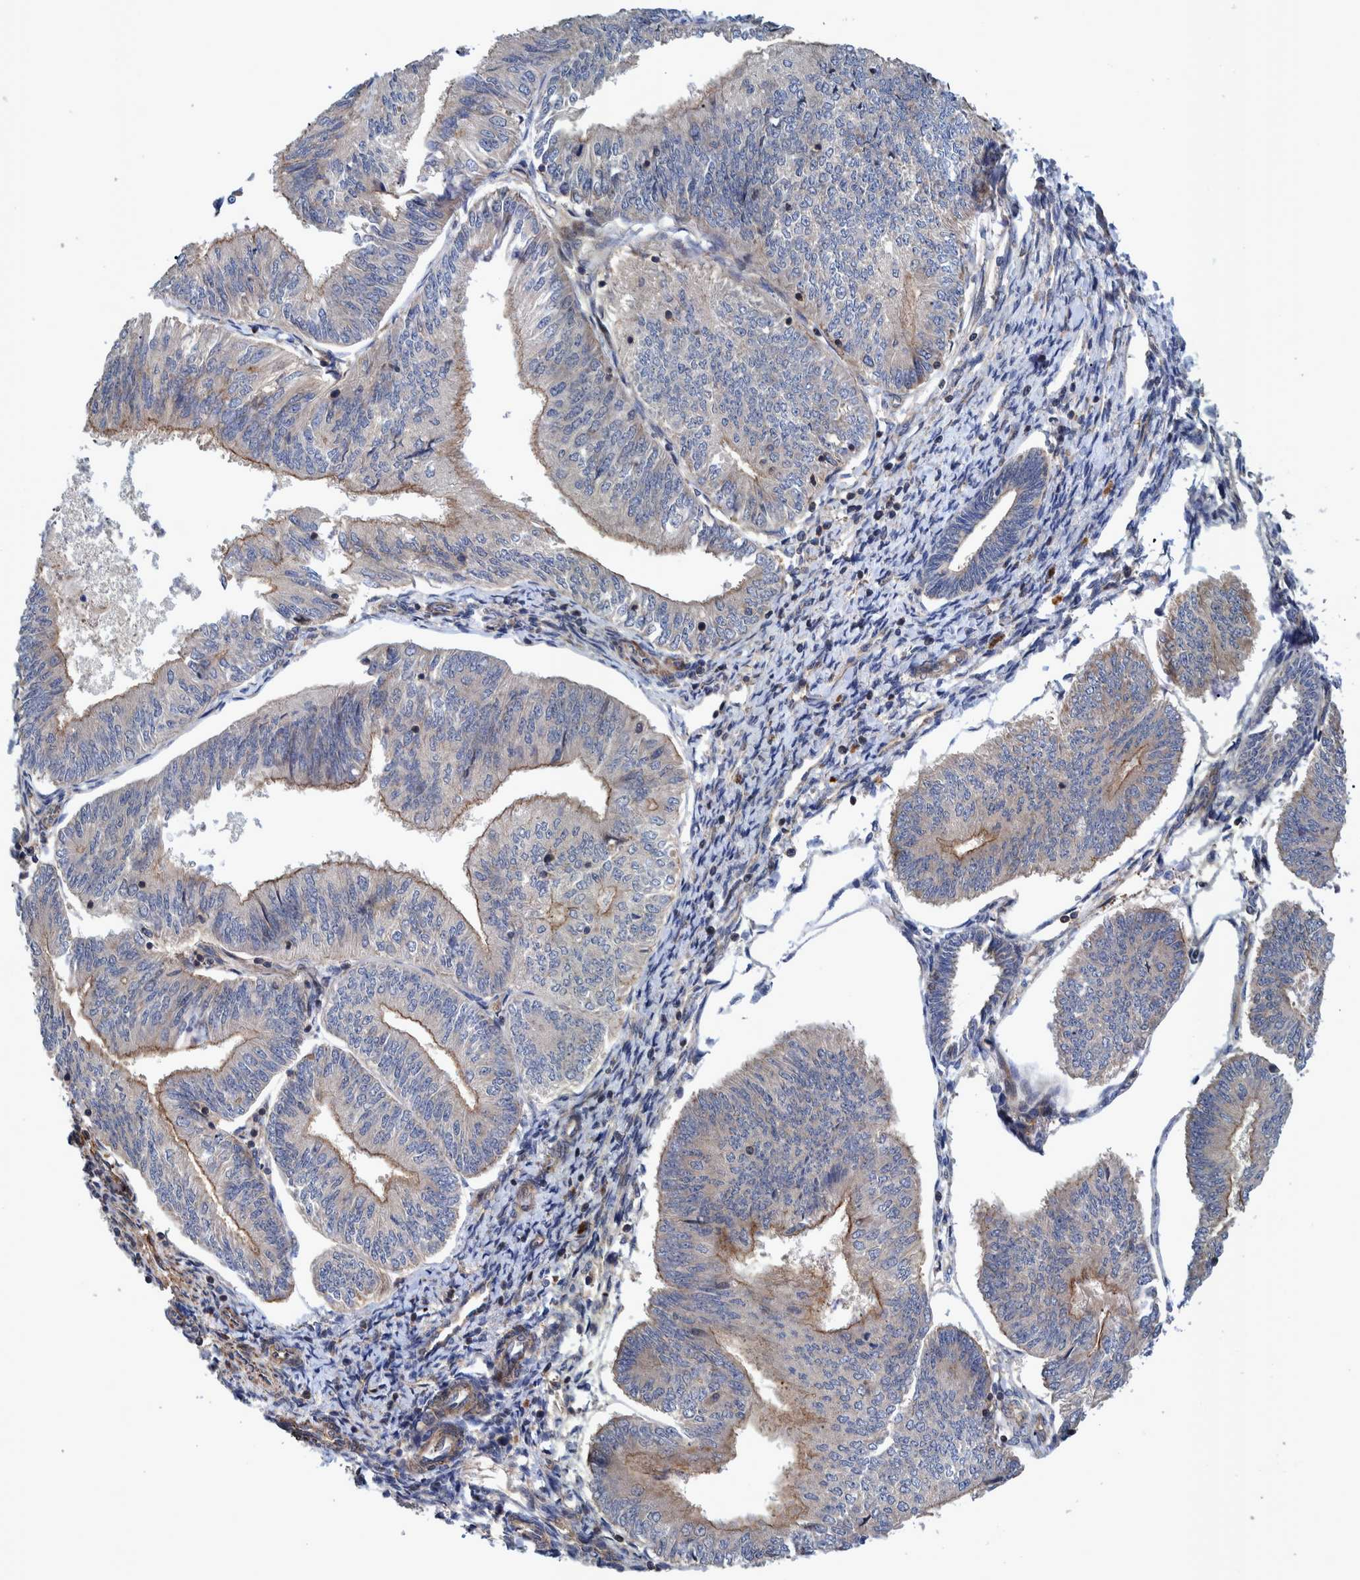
{"staining": {"intensity": "weak", "quantity": "25%-75%", "location": "cytoplasmic/membranous"}, "tissue": "endometrial cancer", "cell_type": "Tumor cells", "image_type": "cancer", "snomed": [{"axis": "morphology", "description": "Adenocarcinoma, NOS"}, {"axis": "topography", "description": "Endometrium"}], "caption": "Endometrial cancer tissue reveals weak cytoplasmic/membranous expression in approximately 25%-75% of tumor cells, visualized by immunohistochemistry.", "gene": "GRPEL2", "patient": {"sex": "female", "age": 58}}